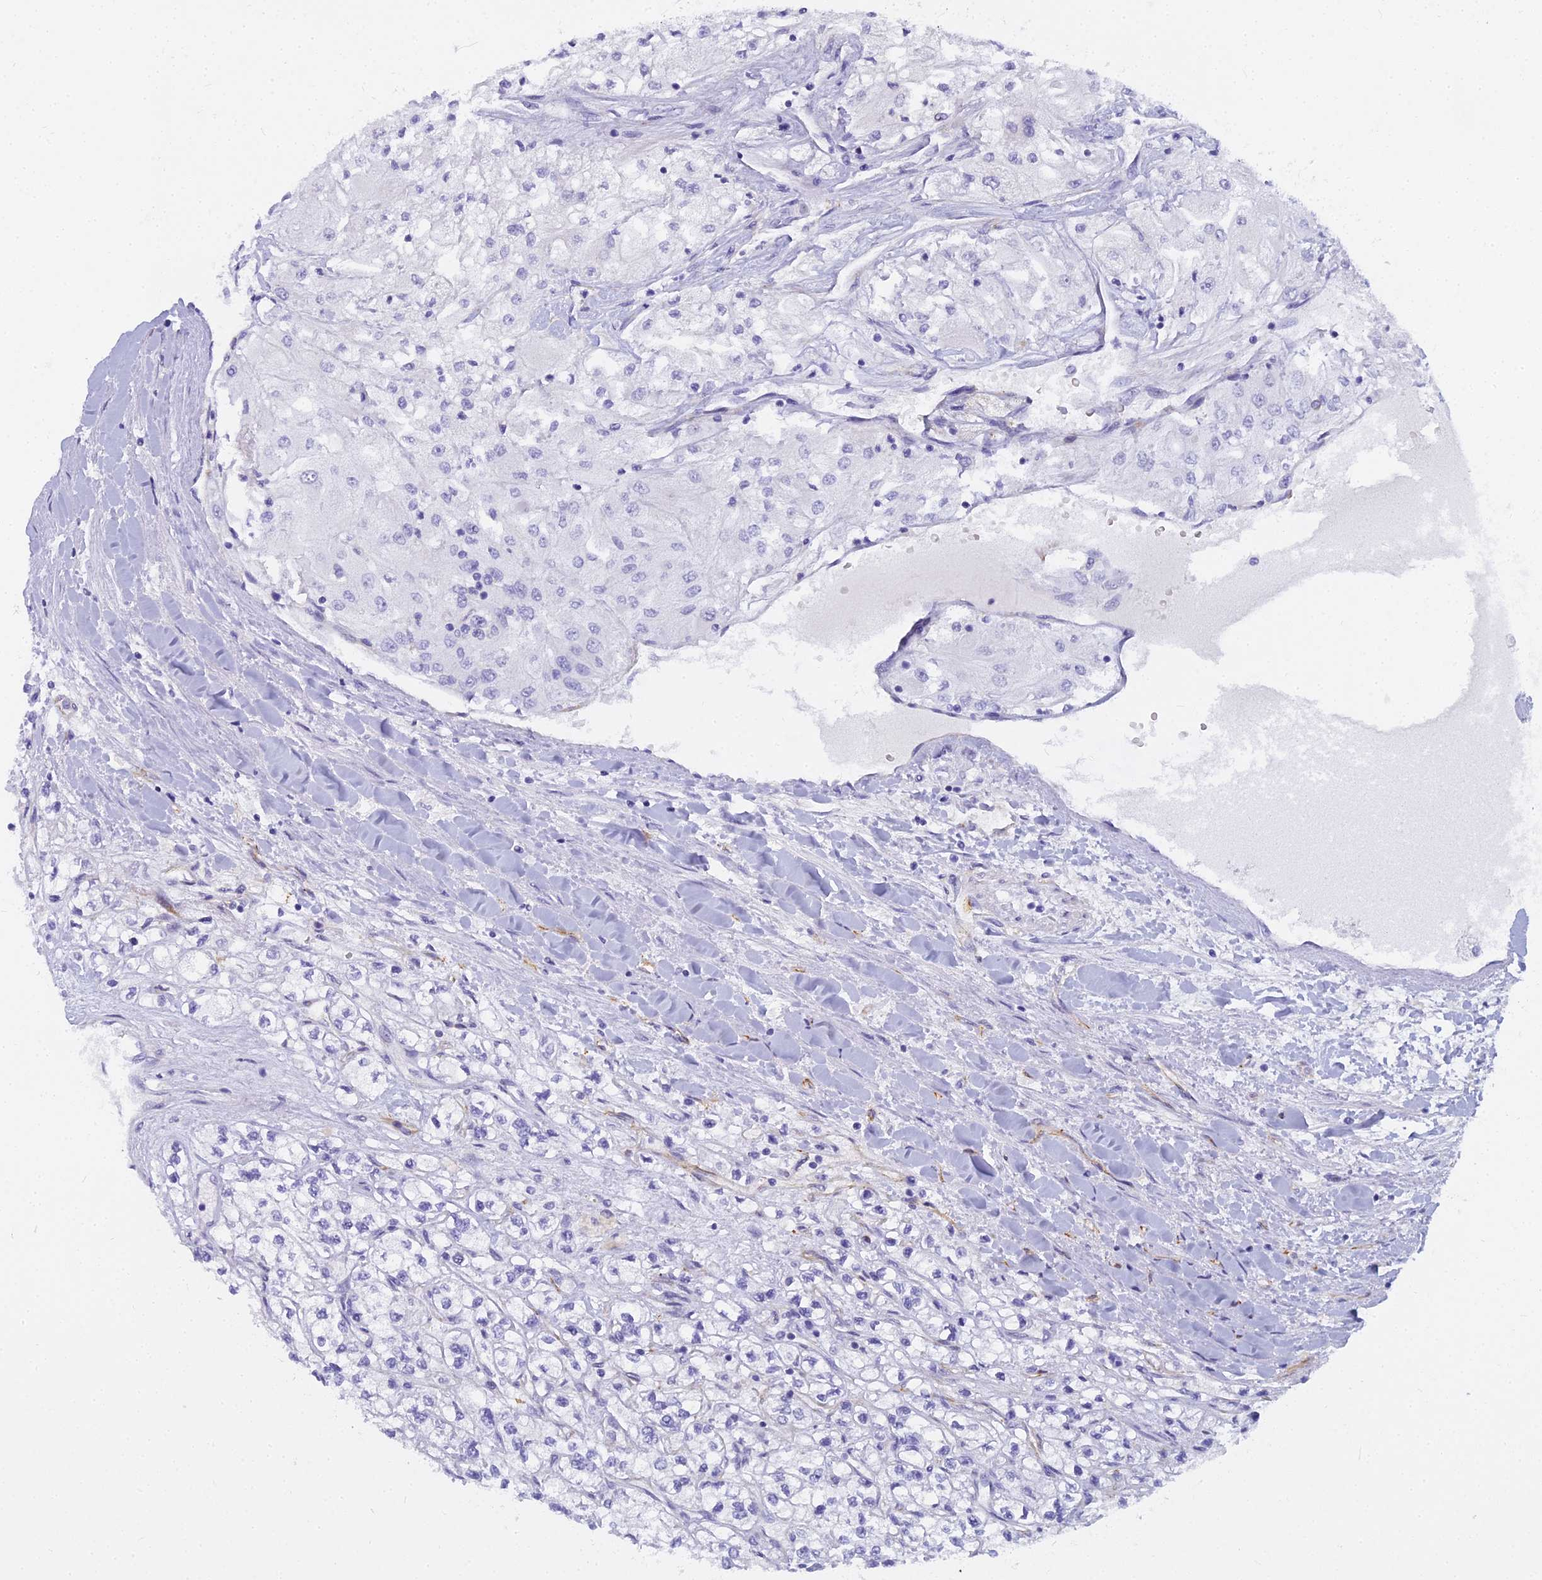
{"staining": {"intensity": "negative", "quantity": "none", "location": "none"}, "tissue": "renal cancer", "cell_type": "Tumor cells", "image_type": "cancer", "snomed": [{"axis": "morphology", "description": "Adenocarcinoma, NOS"}, {"axis": "topography", "description": "Kidney"}], "caption": "Immunohistochemical staining of renal adenocarcinoma shows no significant expression in tumor cells.", "gene": "EVI2A", "patient": {"sex": "male", "age": 80}}